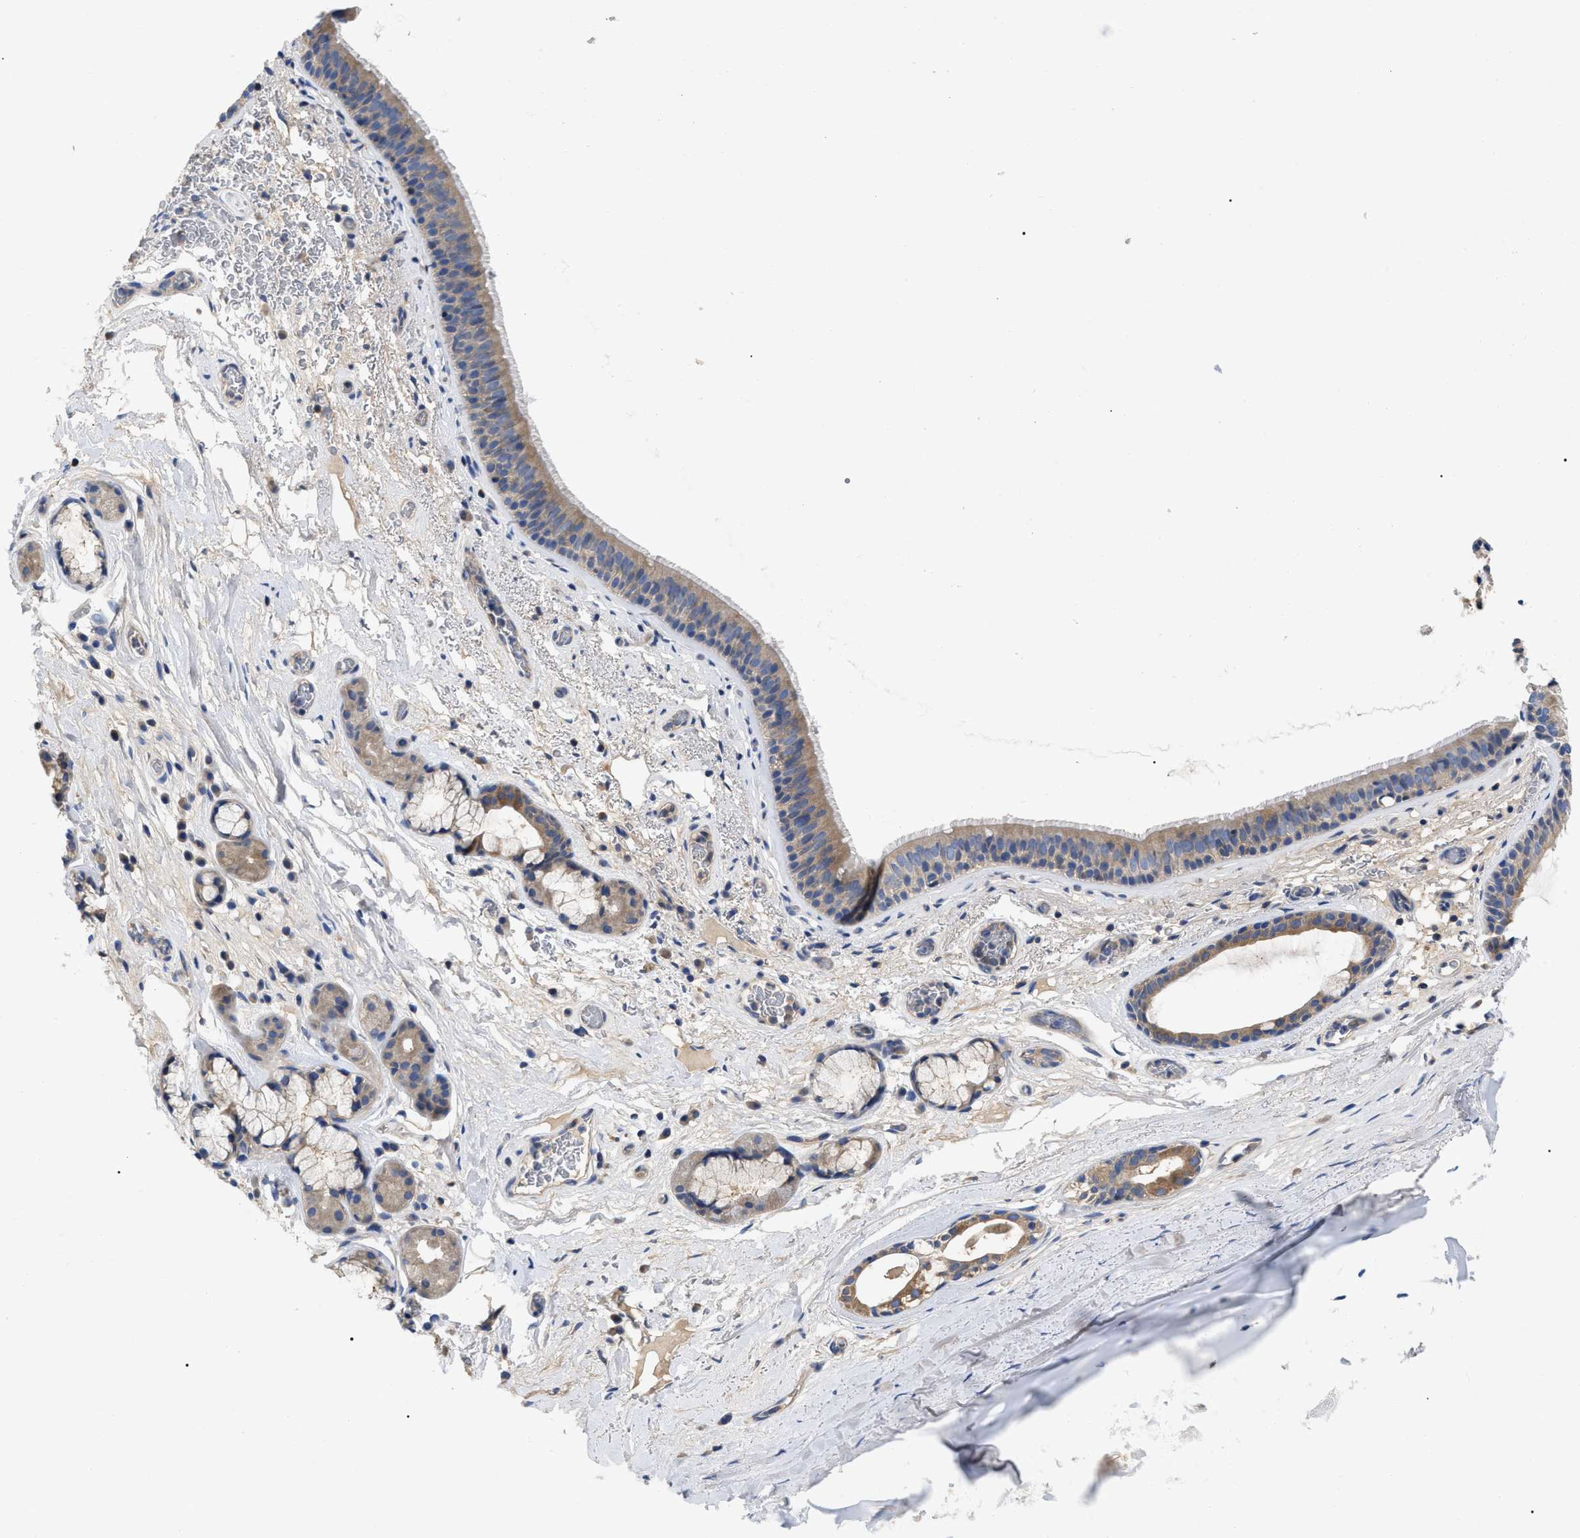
{"staining": {"intensity": "moderate", "quantity": ">75%", "location": "cytoplasmic/membranous"}, "tissue": "bronchus", "cell_type": "Respiratory epithelial cells", "image_type": "normal", "snomed": [{"axis": "morphology", "description": "Normal tissue, NOS"}, {"axis": "topography", "description": "Cartilage tissue"}], "caption": "The micrograph shows a brown stain indicating the presence of a protein in the cytoplasmic/membranous of respiratory epithelial cells in bronchus. (DAB = brown stain, brightfield microscopy at high magnification).", "gene": "RAP1GDS1", "patient": {"sex": "female", "age": 63}}